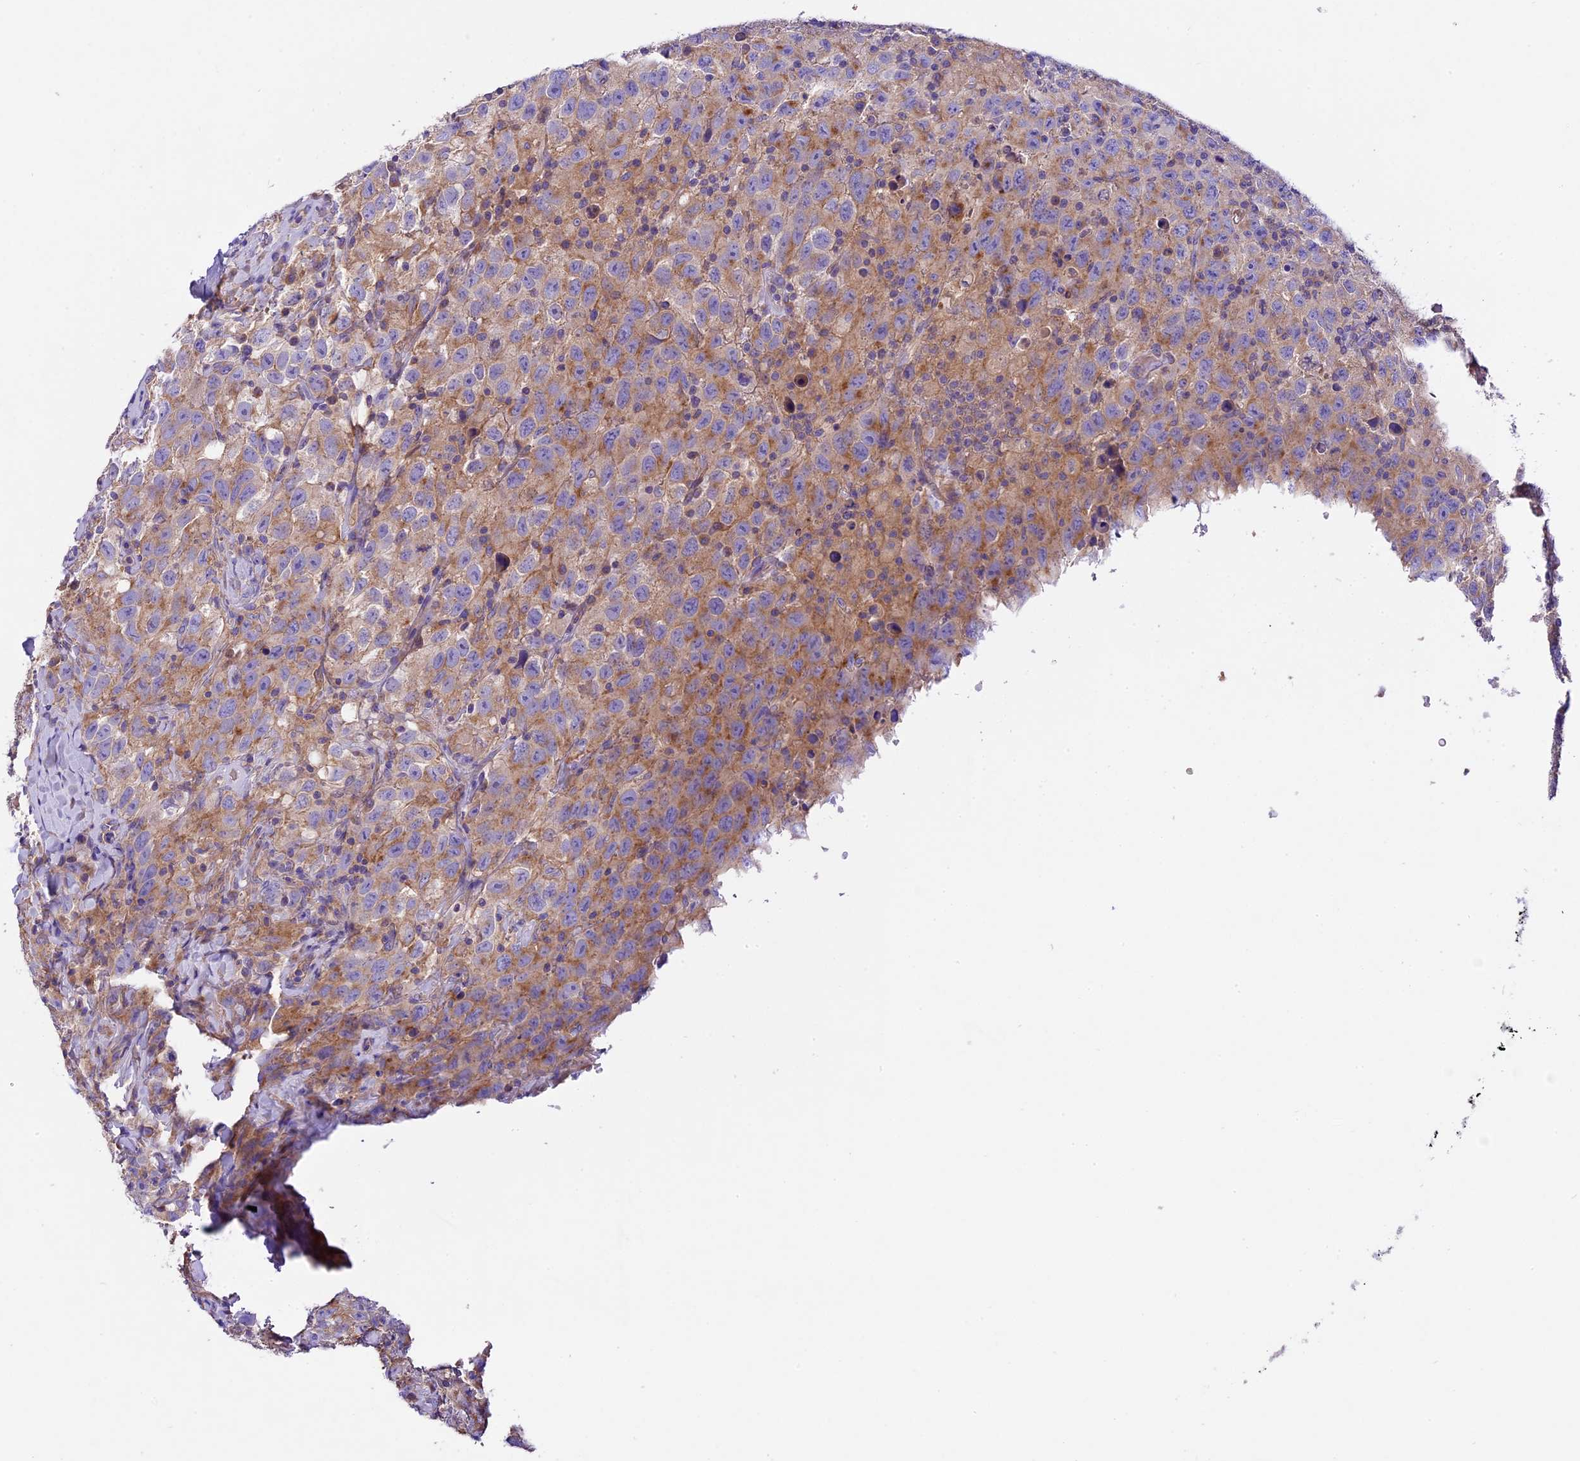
{"staining": {"intensity": "weak", "quantity": ">75%", "location": "cytoplasmic/membranous"}, "tissue": "testis cancer", "cell_type": "Tumor cells", "image_type": "cancer", "snomed": [{"axis": "morphology", "description": "Seminoma, NOS"}, {"axis": "topography", "description": "Testis"}], "caption": "Protein staining exhibits weak cytoplasmic/membranous expression in about >75% of tumor cells in testis cancer.", "gene": "PEMT", "patient": {"sex": "male", "age": 65}}